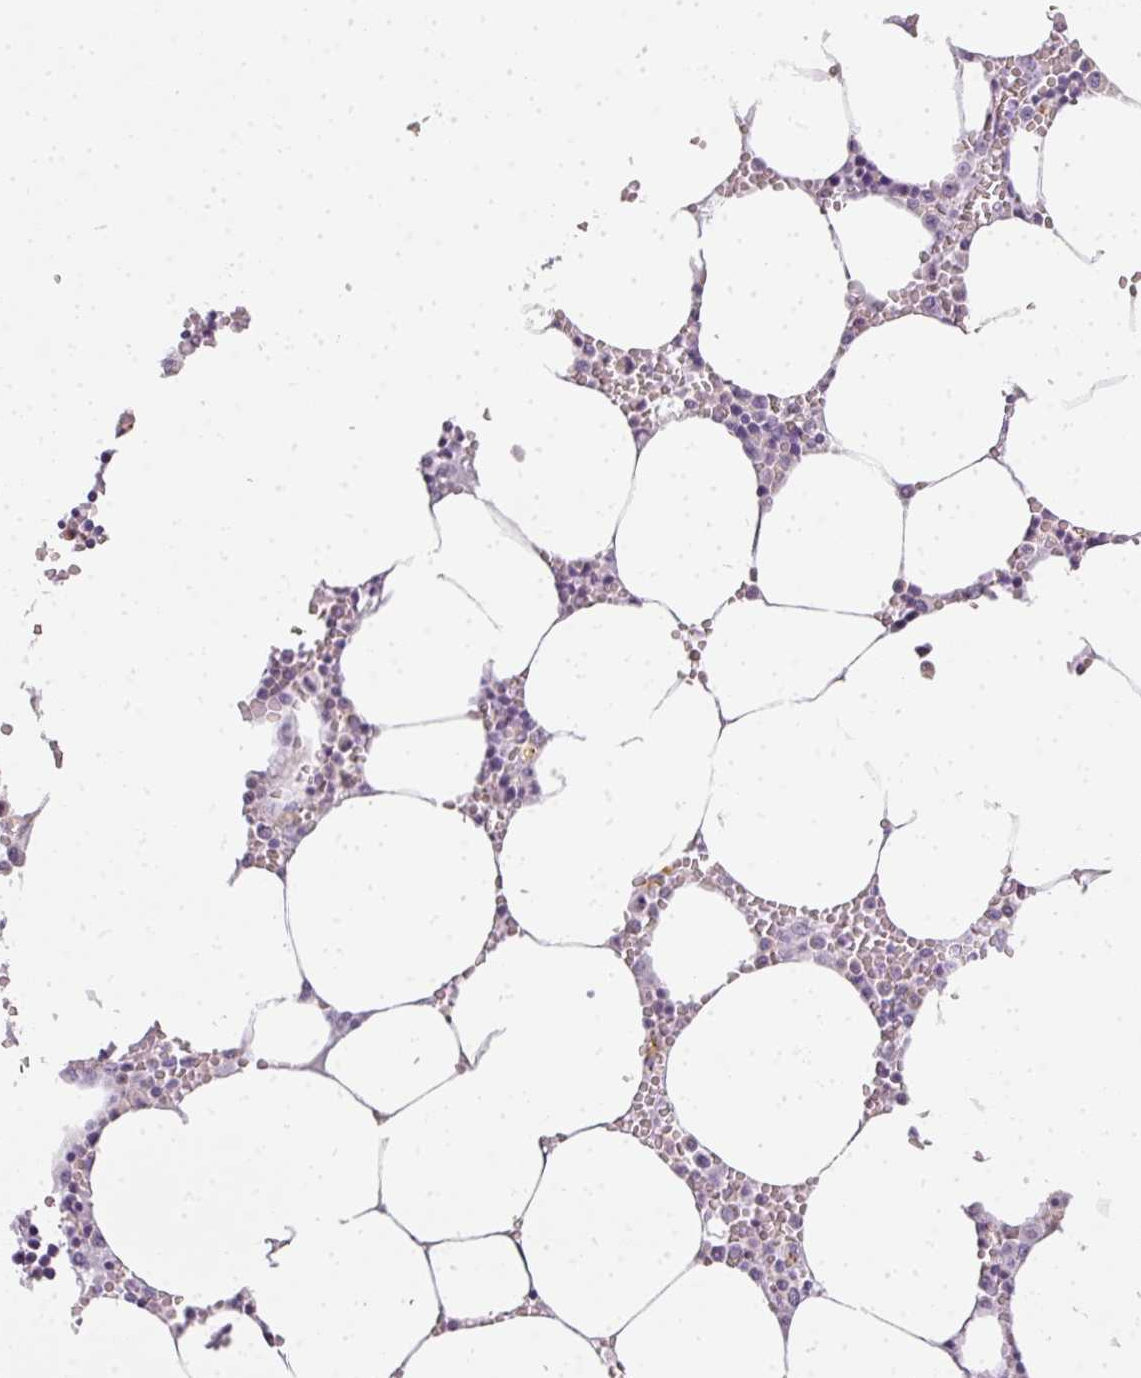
{"staining": {"intensity": "negative", "quantity": "none", "location": "none"}, "tissue": "bone marrow", "cell_type": "Hematopoietic cells", "image_type": "normal", "snomed": [{"axis": "morphology", "description": "Normal tissue, NOS"}, {"axis": "topography", "description": "Bone marrow"}], "caption": "Immunohistochemistry (IHC) of benign bone marrow demonstrates no expression in hematopoietic cells. (Brightfield microscopy of DAB IHC at high magnification).", "gene": "RBMY1A1", "patient": {"sex": "male", "age": 70}}